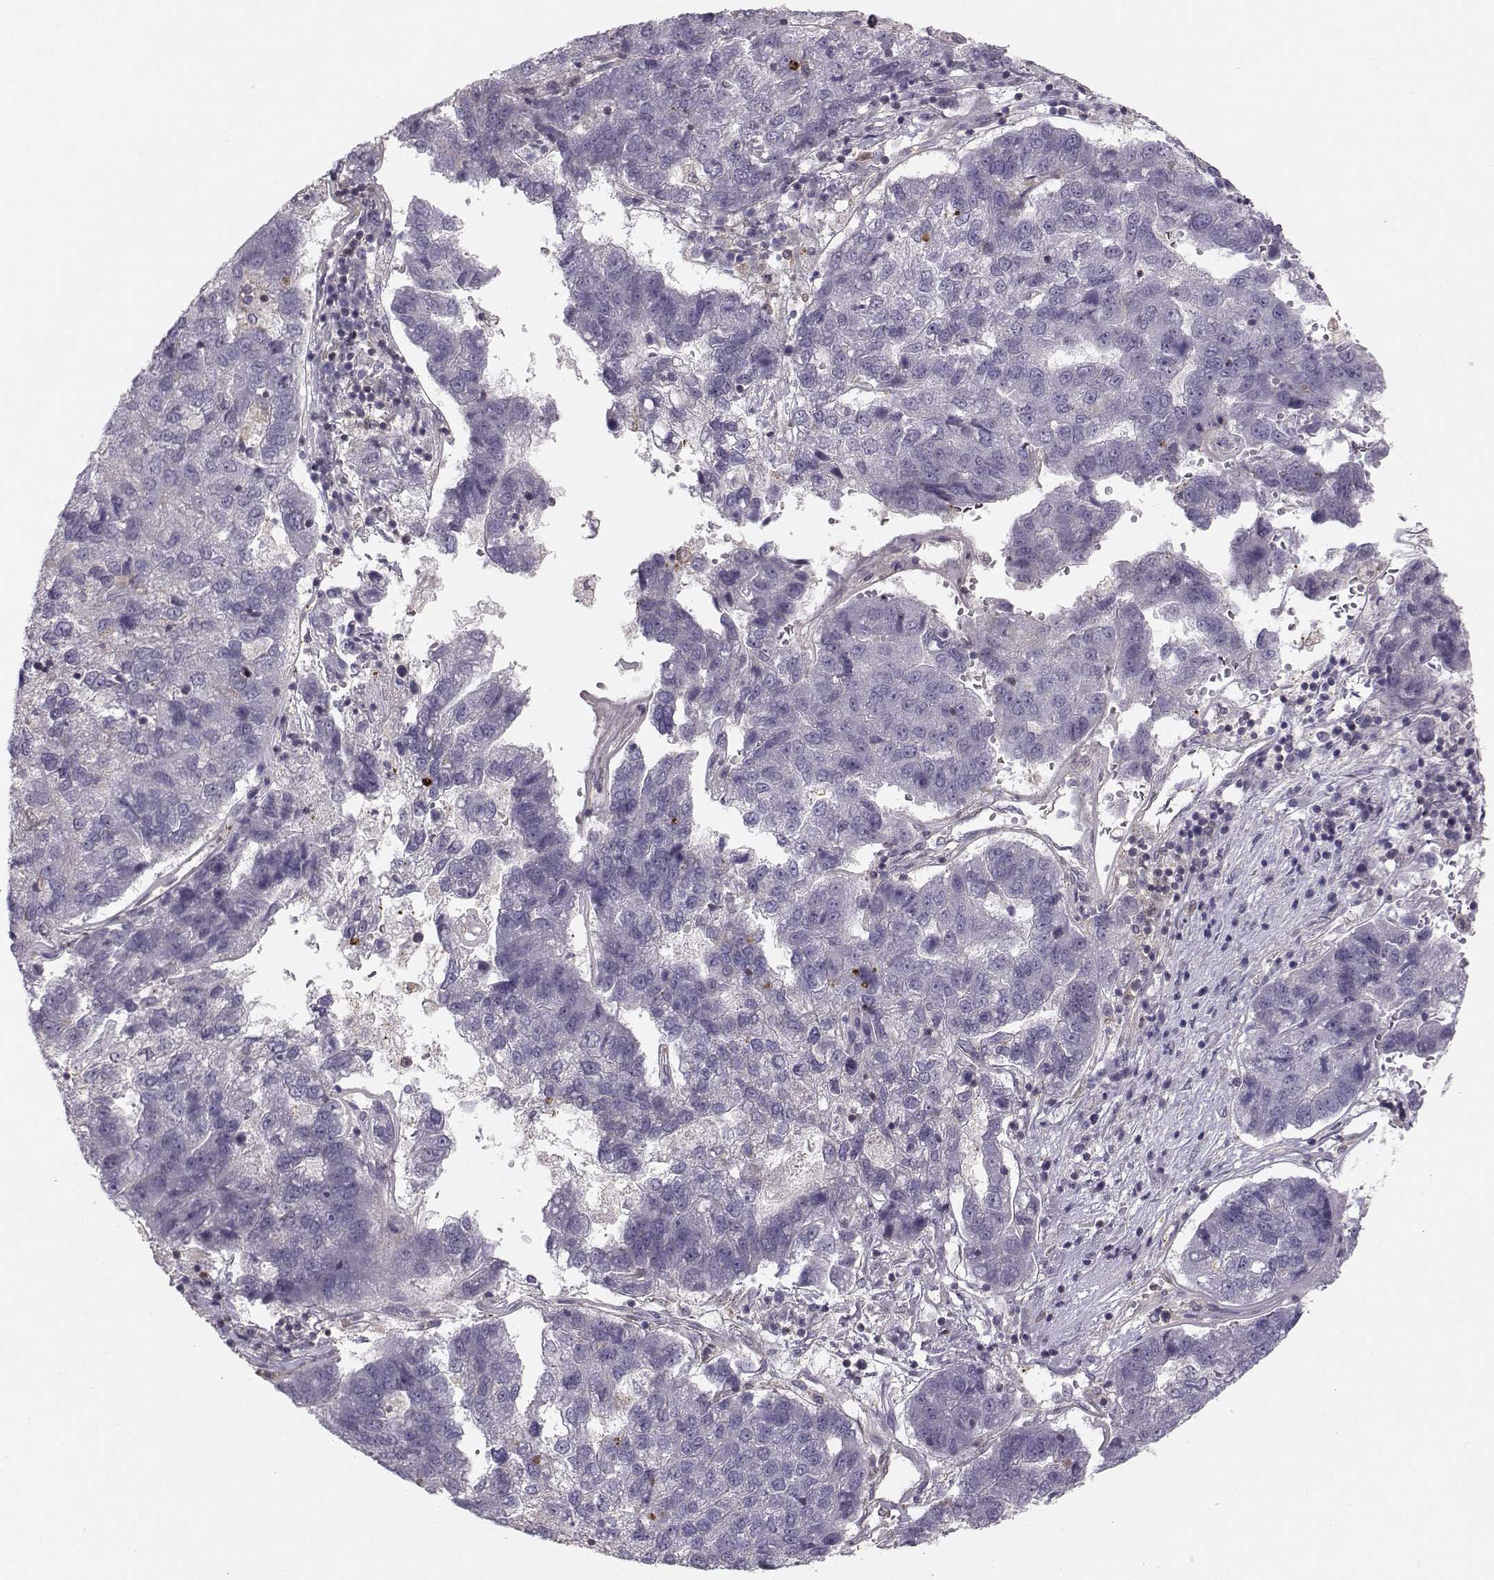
{"staining": {"intensity": "negative", "quantity": "none", "location": "none"}, "tissue": "pancreatic cancer", "cell_type": "Tumor cells", "image_type": "cancer", "snomed": [{"axis": "morphology", "description": "Adenocarcinoma, NOS"}, {"axis": "topography", "description": "Pancreas"}], "caption": "Immunohistochemistry of adenocarcinoma (pancreatic) exhibits no positivity in tumor cells.", "gene": "ASB16", "patient": {"sex": "female", "age": 61}}